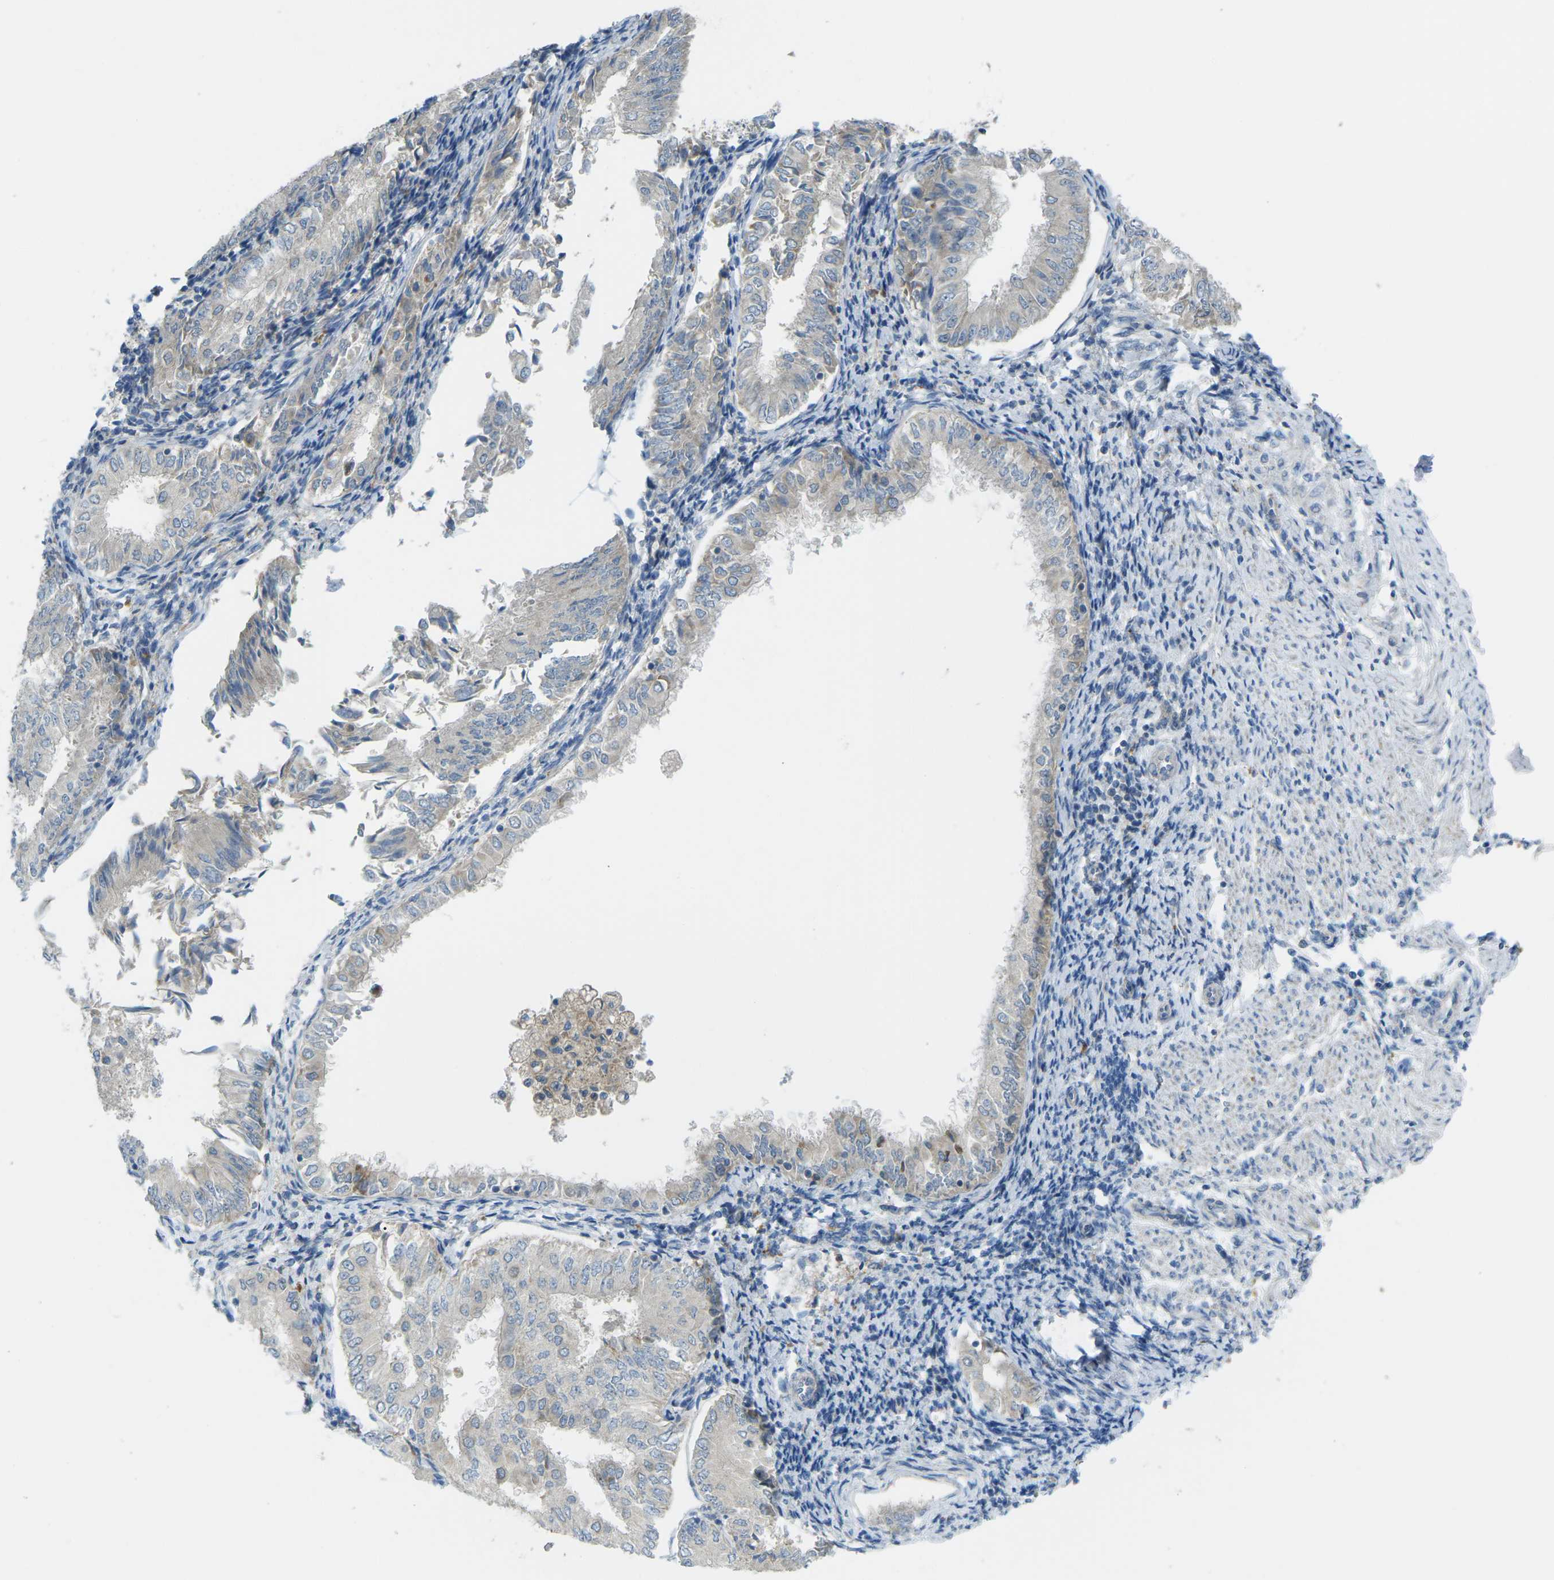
{"staining": {"intensity": "negative", "quantity": "none", "location": "none"}, "tissue": "endometrial cancer", "cell_type": "Tumor cells", "image_type": "cancer", "snomed": [{"axis": "morphology", "description": "Adenocarcinoma, NOS"}, {"axis": "topography", "description": "Endometrium"}], "caption": "High power microscopy image of an immunohistochemistry (IHC) photomicrograph of endometrial cancer, revealing no significant staining in tumor cells.", "gene": "MYLK4", "patient": {"sex": "female", "age": 53}}